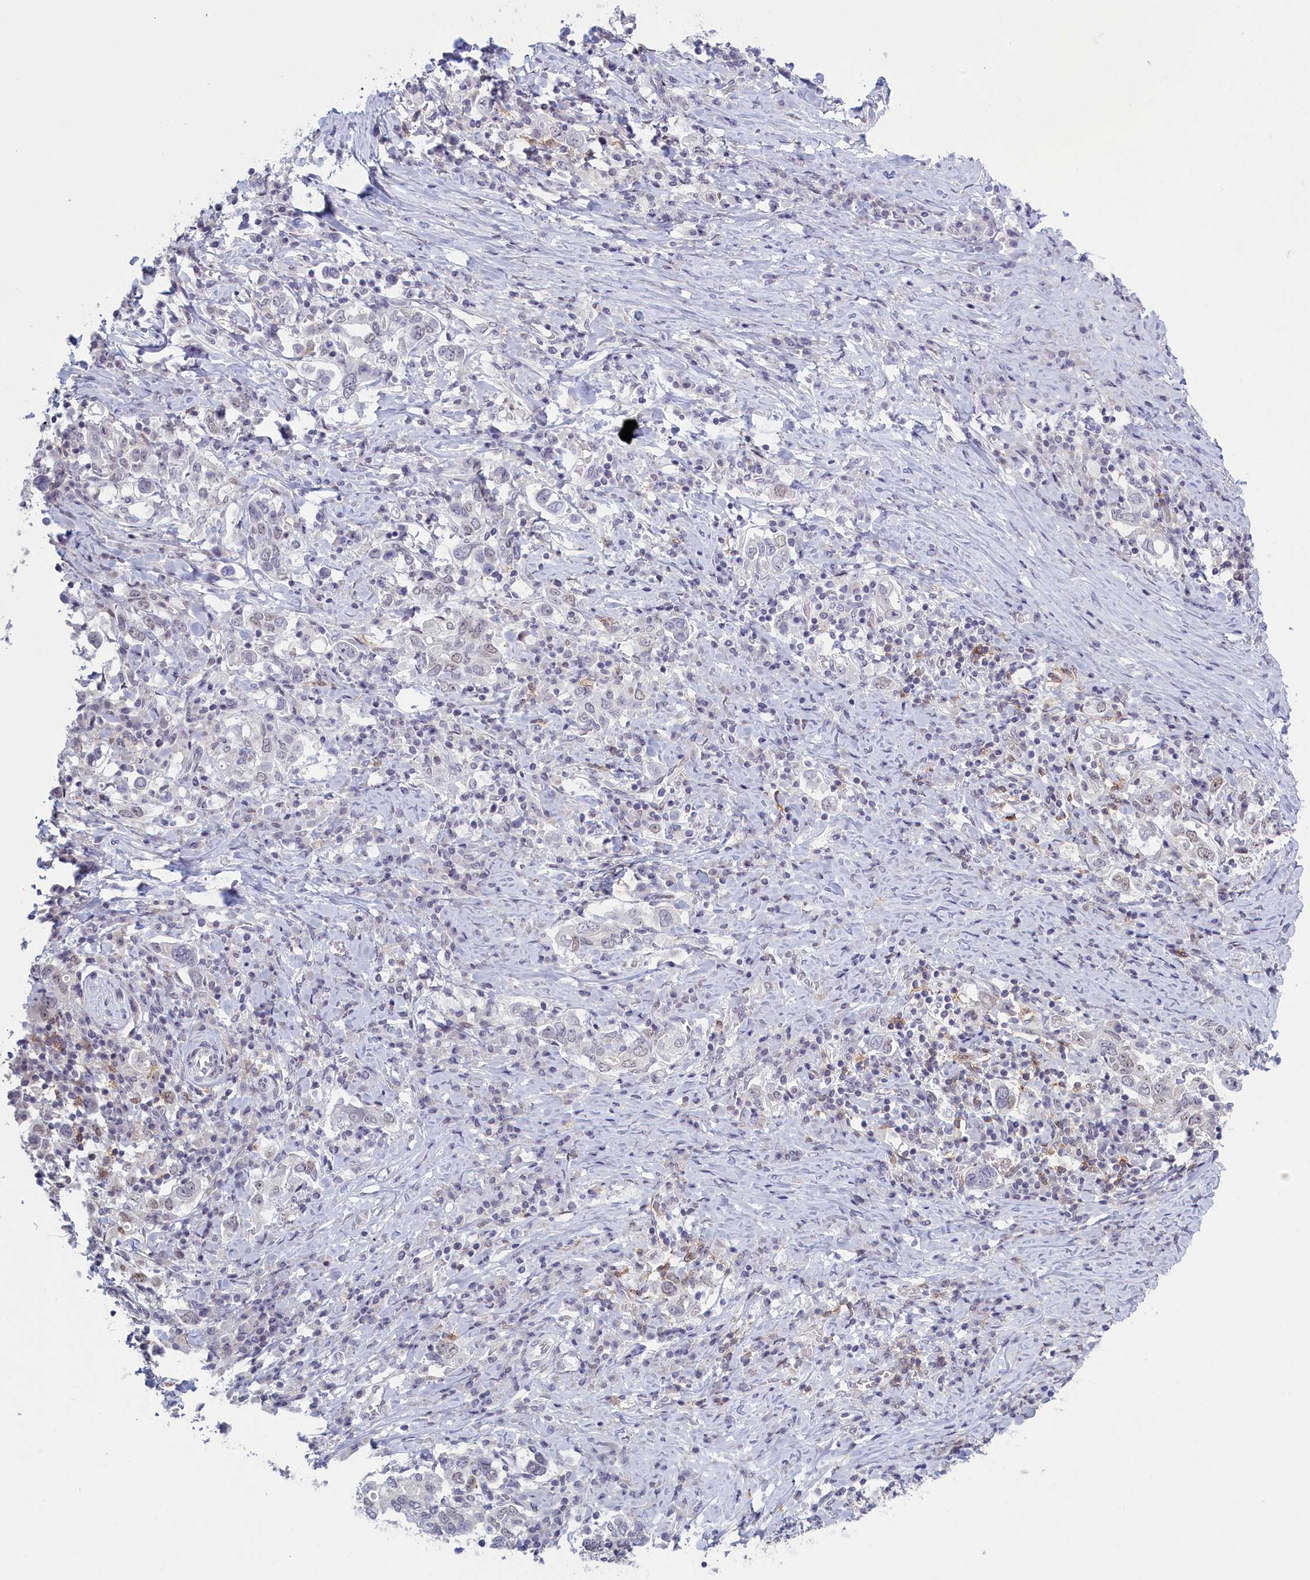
{"staining": {"intensity": "weak", "quantity": "<25%", "location": "nuclear"}, "tissue": "stomach cancer", "cell_type": "Tumor cells", "image_type": "cancer", "snomed": [{"axis": "morphology", "description": "Adenocarcinoma, NOS"}, {"axis": "topography", "description": "Stomach, upper"}, {"axis": "topography", "description": "Stomach"}], "caption": "Tumor cells are negative for protein expression in human adenocarcinoma (stomach).", "gene": "ATF7IP2", "patient": {"sex": "male", "age": 62}}